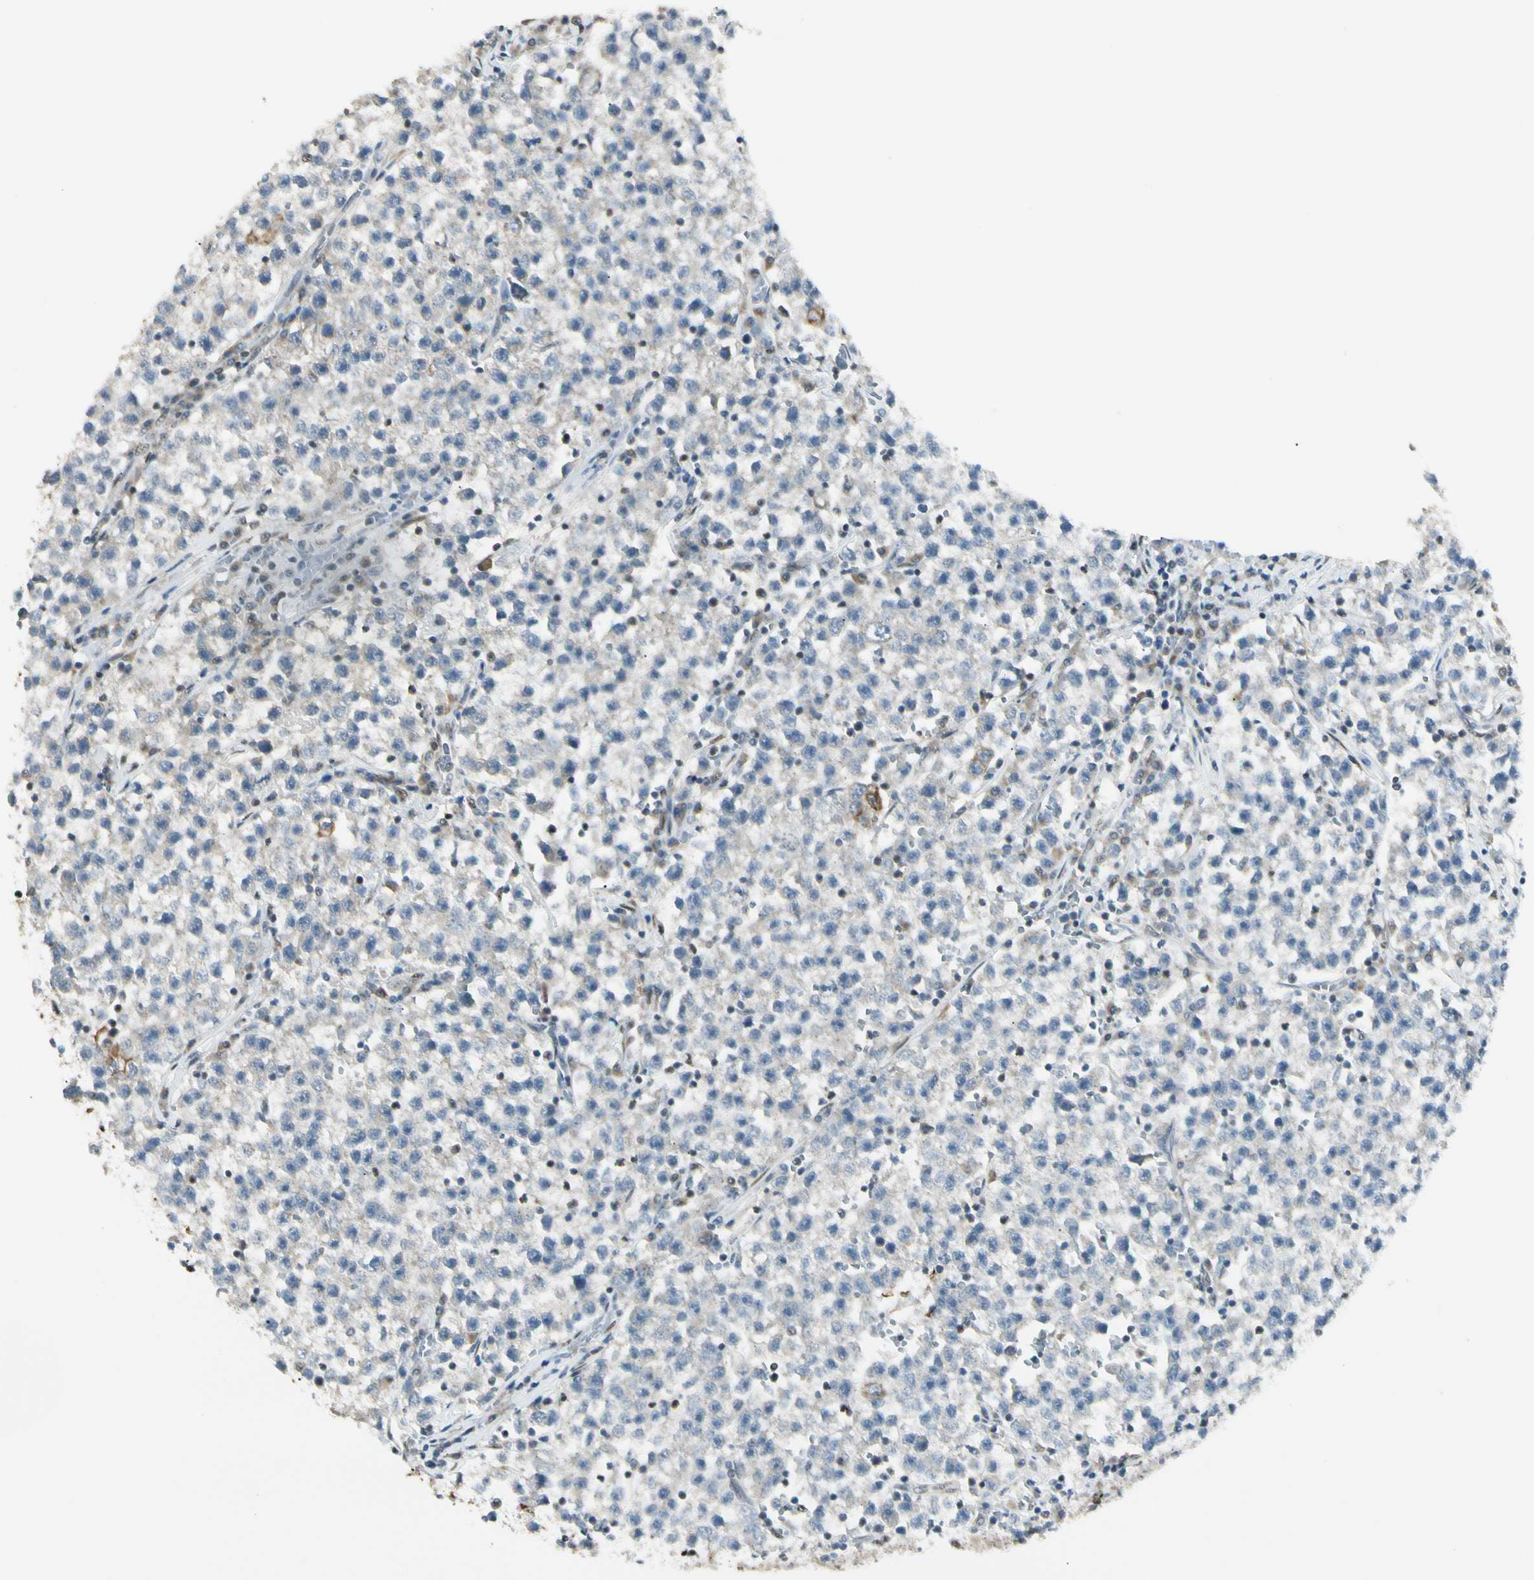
{"staining": {"intensity": "weak", "quantity": "25%-75%", "location": "cytoplasmic/membranous"}, "tissue": "testis cancer", "cell_type": "Tumor cells", "image_type": "cancer", "snomed": [{"axis": "morphology", "description": "Seminoma, NOS"}, {"axis": "topography", "description": "Testis"}], "caption": "An image showing weak cytoplasmic/membranous positivity in approximately 25%-75% of tumor cells in testis cancer (seminoma), as visualized by brown immunohistochemical staining.", "gene": "ATXN1", "patient": {"sex": "male", "age": 22}}